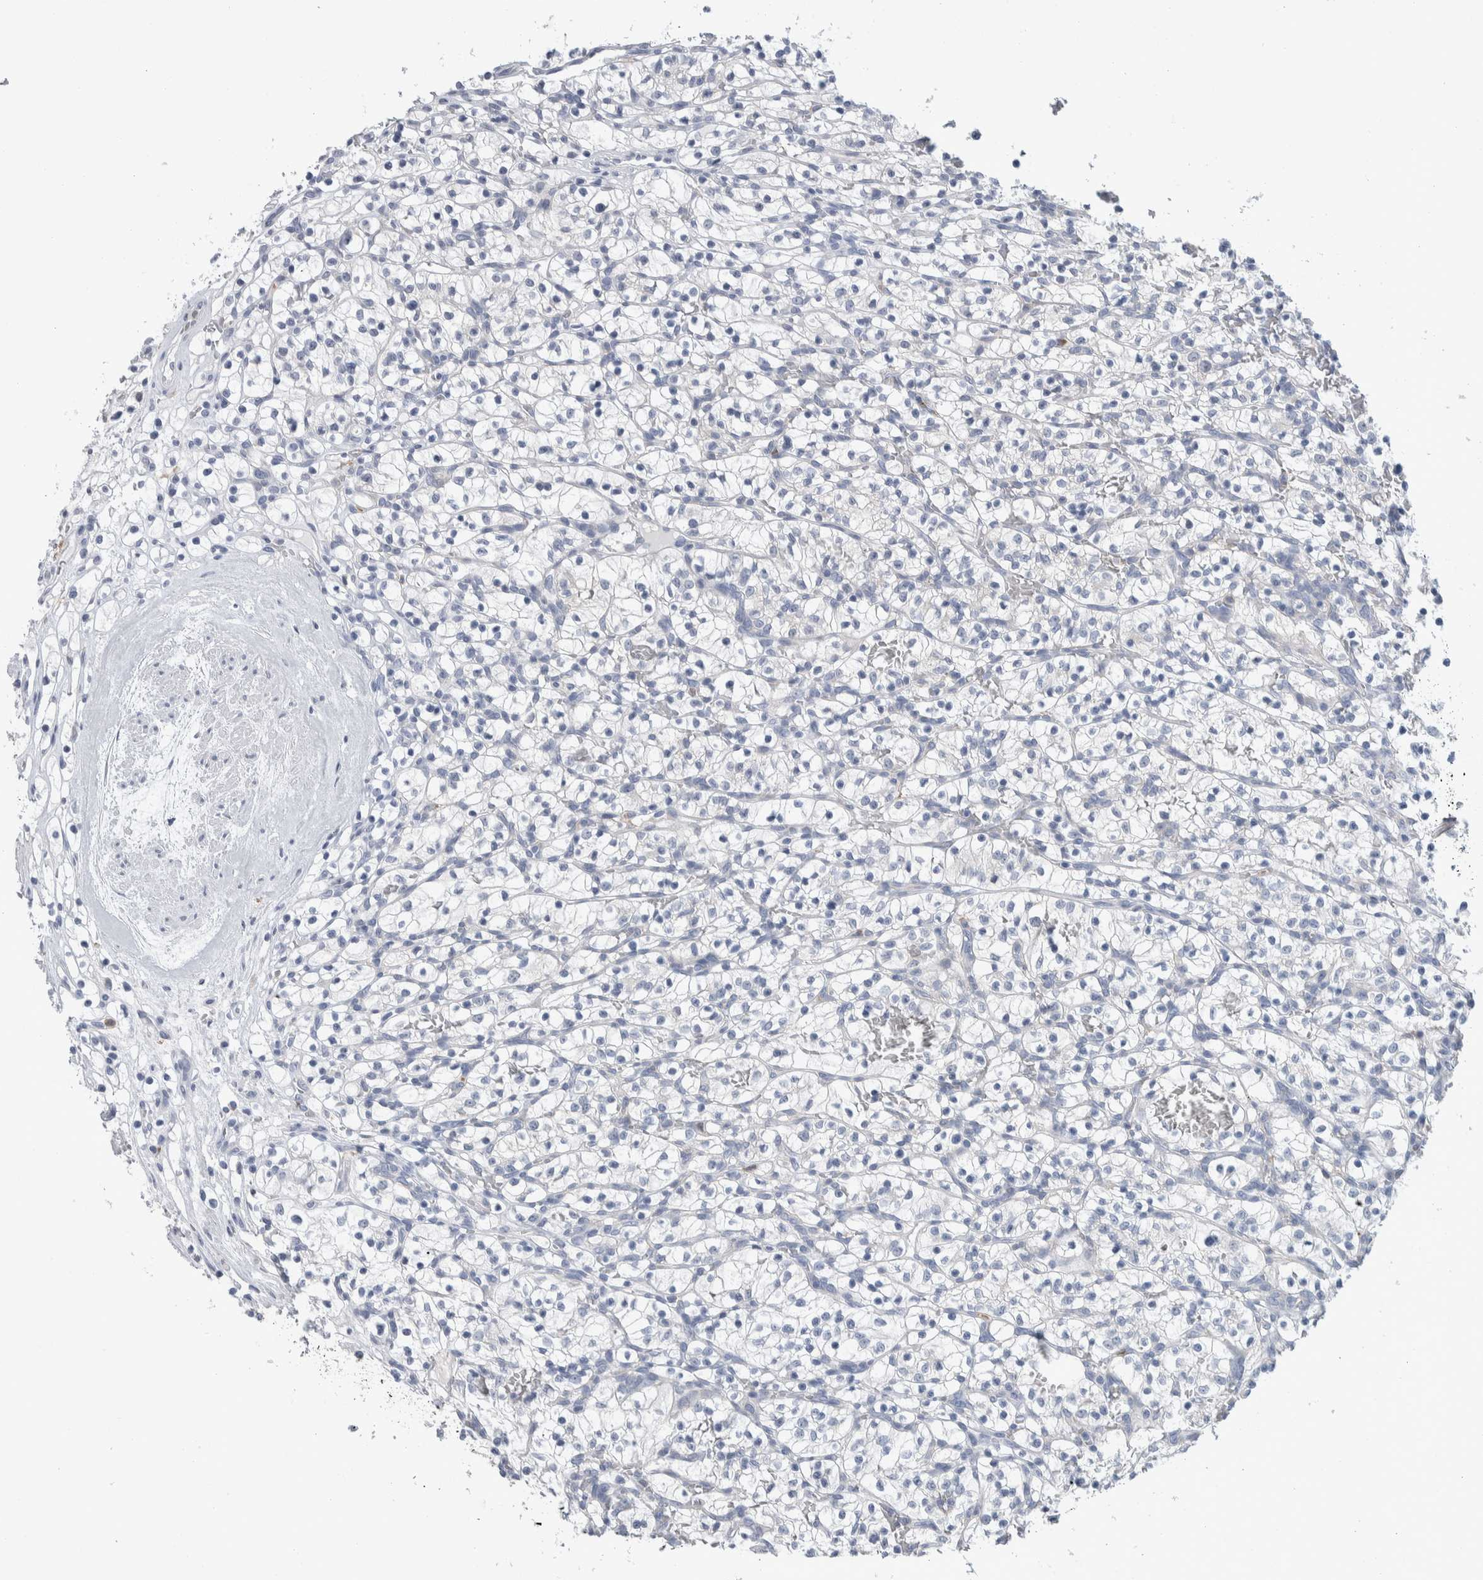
{"staining": {"intensity": "negative", "quantity": "none", "location": "none"}, "tissue": "renal cancer", "cell_type": "Tumor cells", "image_type": "cancer", "snomed": [{"axis": "morphology", "description": "Adenocarcinoma, NOS"}, {"axis": "topography", "description": "Kidney"}], "caption": "An immunohistochemistry histopathology image of renal adenocarcinoma is shown. There is no staining in tumor cells of renal adenocarcinoma.", "gene": "LURAP1L", "patient": {"sex": "female", "age": 57}}